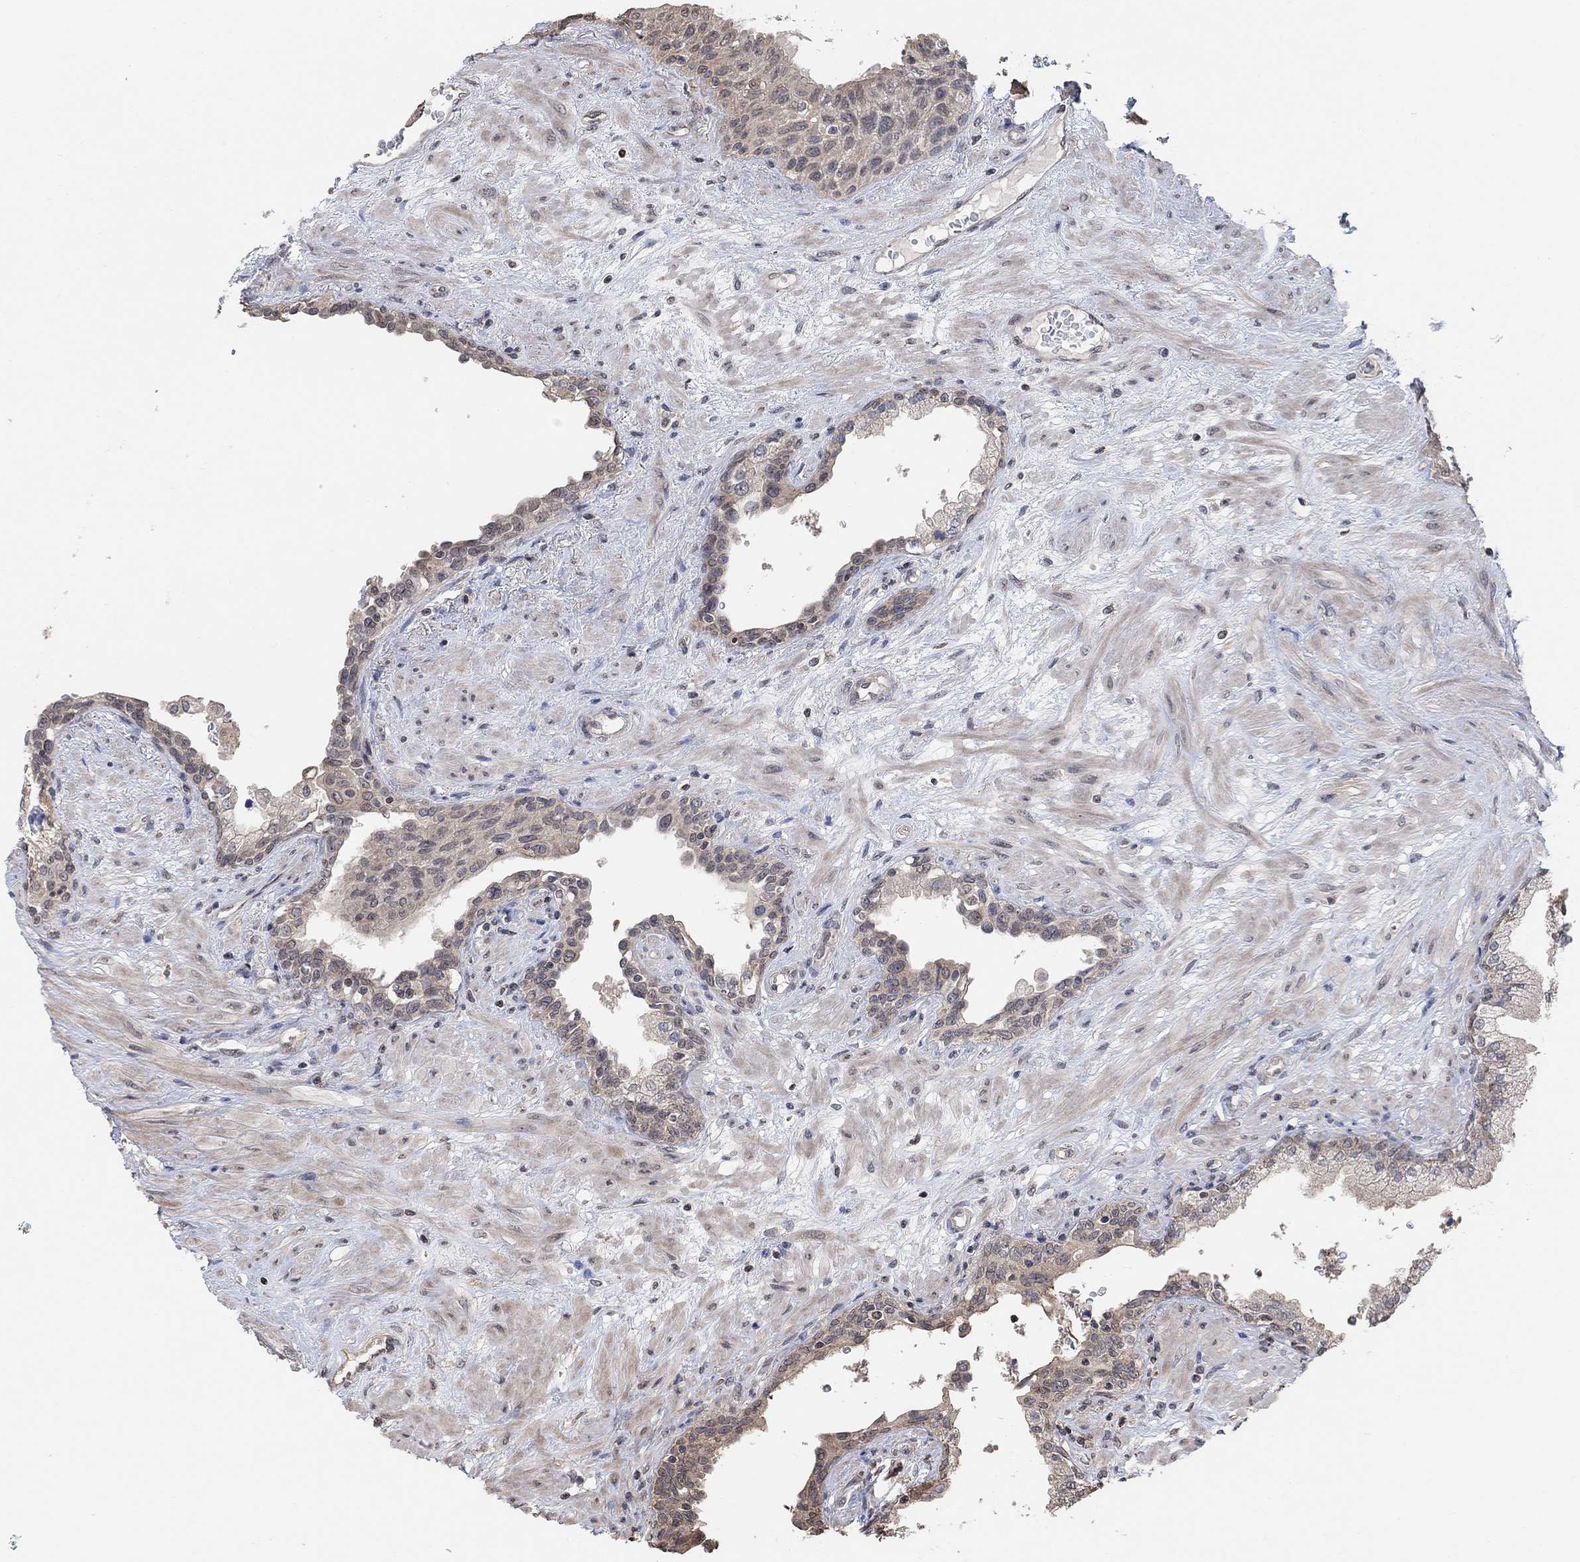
{"staining": {"intensity": "weak", "quantity": "<25%", "location": "cytoplasmic/membranous"}, "tissue": "prostate", "cell_type": "Glandular cells", "image_type": "normal", "snomed": [{"axis": "morphology", "description": "Normal tissue, NOS"}, {"axis": "topography", "description": "Prostate"}], "caption": "IHC of unremarkable prostate displays no expression in glandular cells. (Immunohistochemistry (ihc), brightfield microscopy, high magnification).", "gene": "UNC5B", "patient": {"sex": "male", "age": 63}}